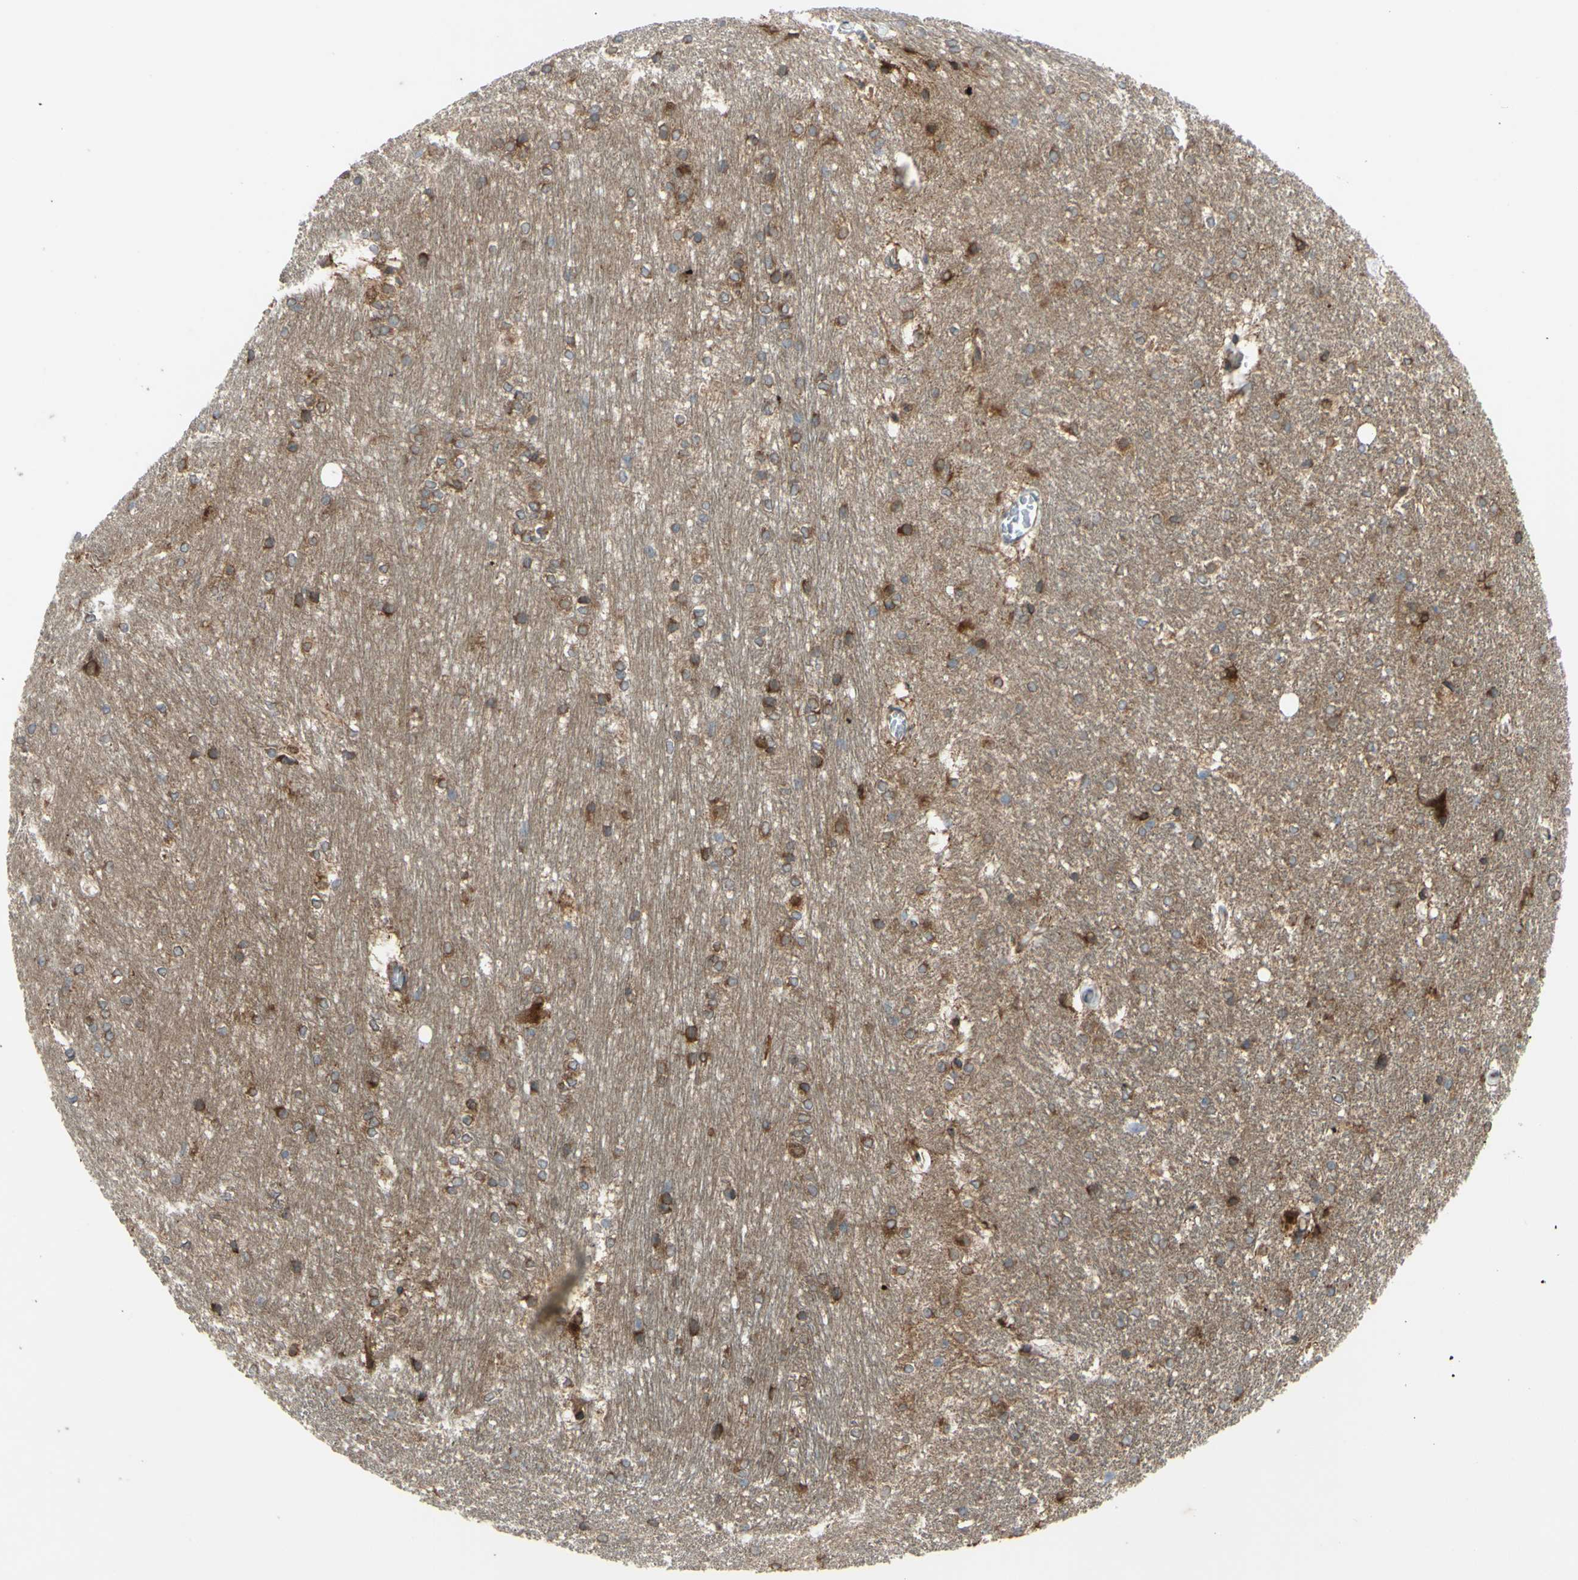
{"staining": {"intensity": "weak", "quantity": "25%-75%", "location": "cytoplasmic/membranous"}, "tissue": "hippocampus", "cell_type": "Glial cells", "image_type": "normal", "snomed": [{"axis": "morphology", "description": "Normal tissue, NOS"}, {"axis": "topography", "description": "Hippocampus"}], "caption": "Protein expression by immunohistochemistry (IHC) shows weak cytoplasmic/membranous positivity in about 25%-75% of glial cells in unremarkable hippocampus.", "gene": "PRAF2", "patient": {"sex": "female", "age": 19}}